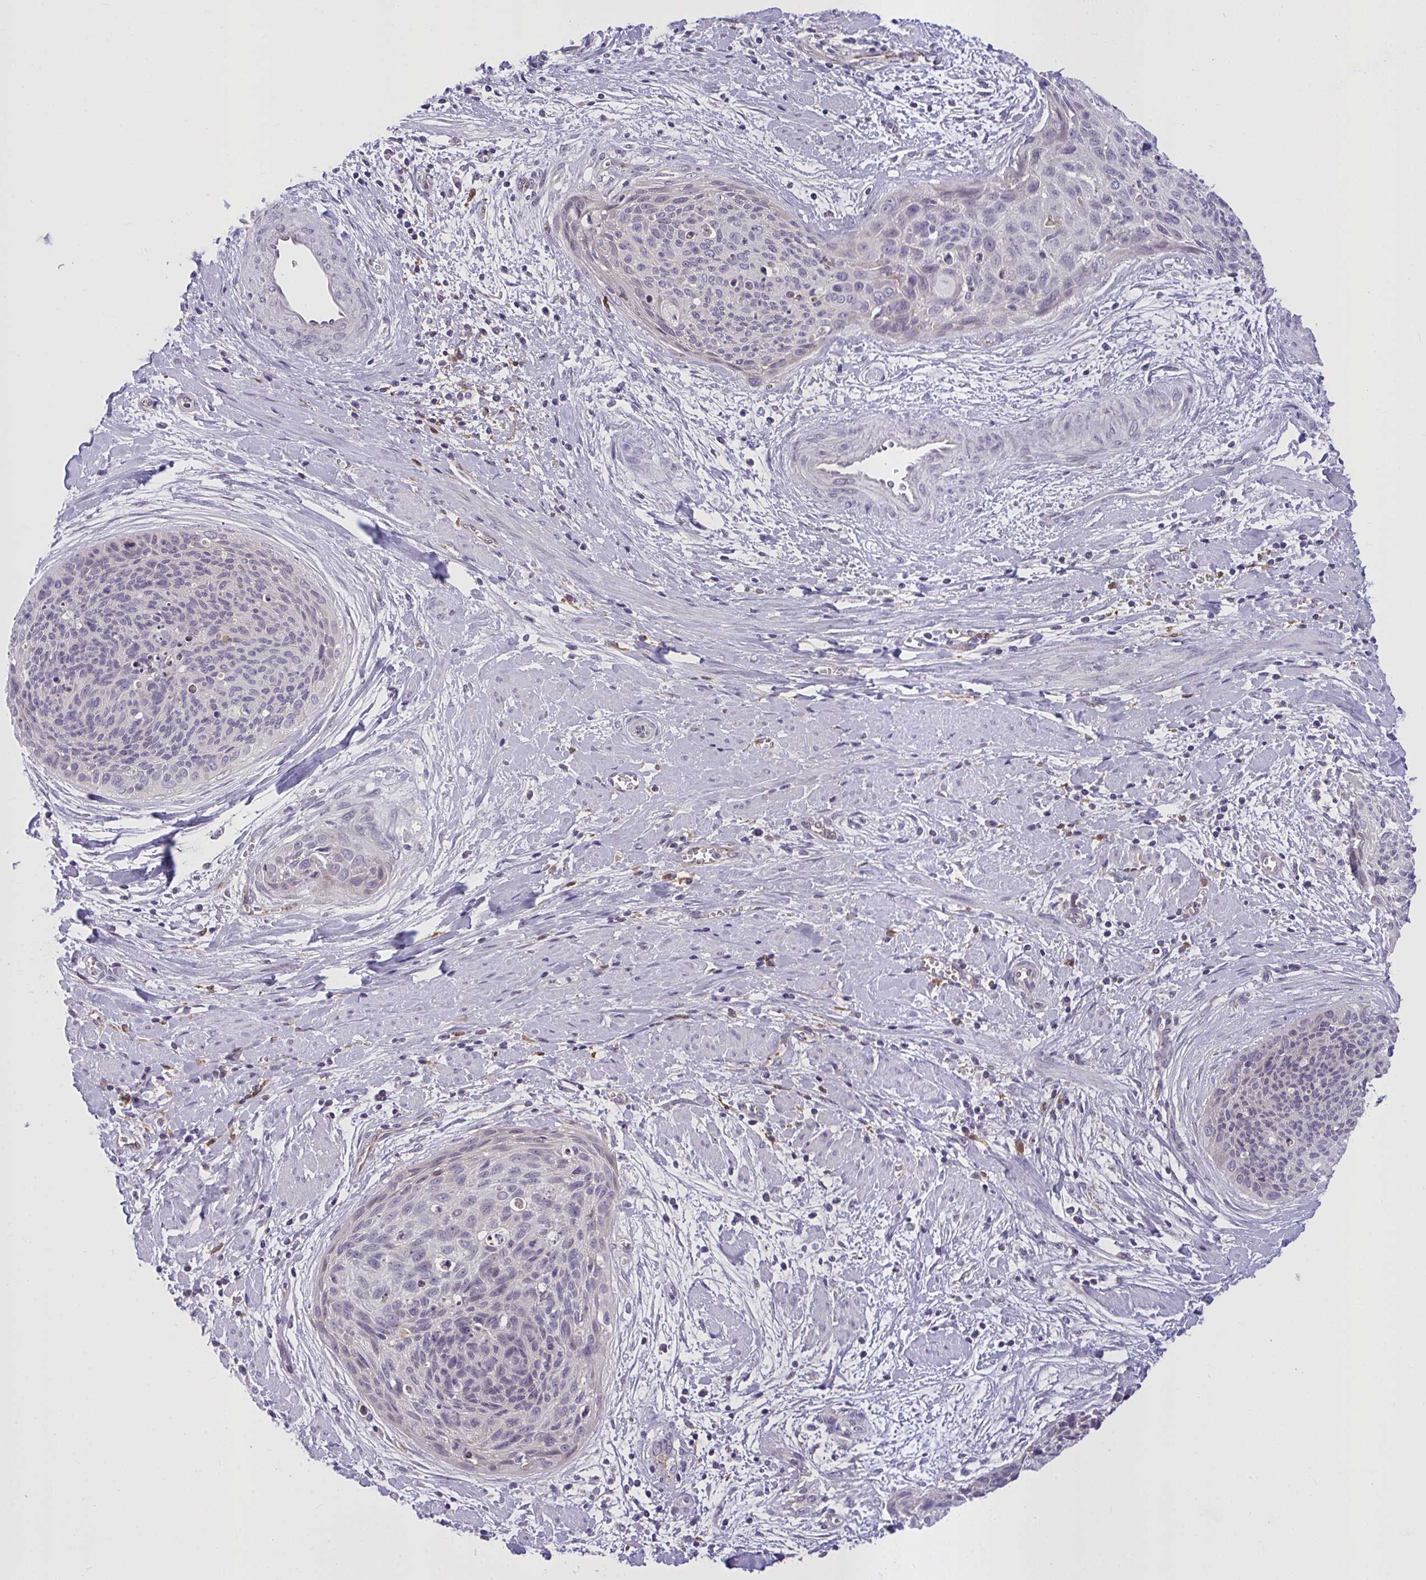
{"staining": {"intensity": "negative", "quantity": "none", "location": "none"}, "tissue": "cervical cancer", "cell_type": "Tumor cells", "image_type": "cancer", "snomed": [{"axis": "morphology", "description": "Squamous cell carcinoma, NOS"}, {"axis": "topography", "description": "Cervix"}], "caption": "Squamous cell carcinoma (cervical) was stained to show a protein in brown. There is no significant positivity in tumor cells. (DAB (3,3'-diaminobenzidine) IHC with hematoxylin counter stain).", "gene": "SEMA6B", "patient": {"sex": "female", "age": 55}}